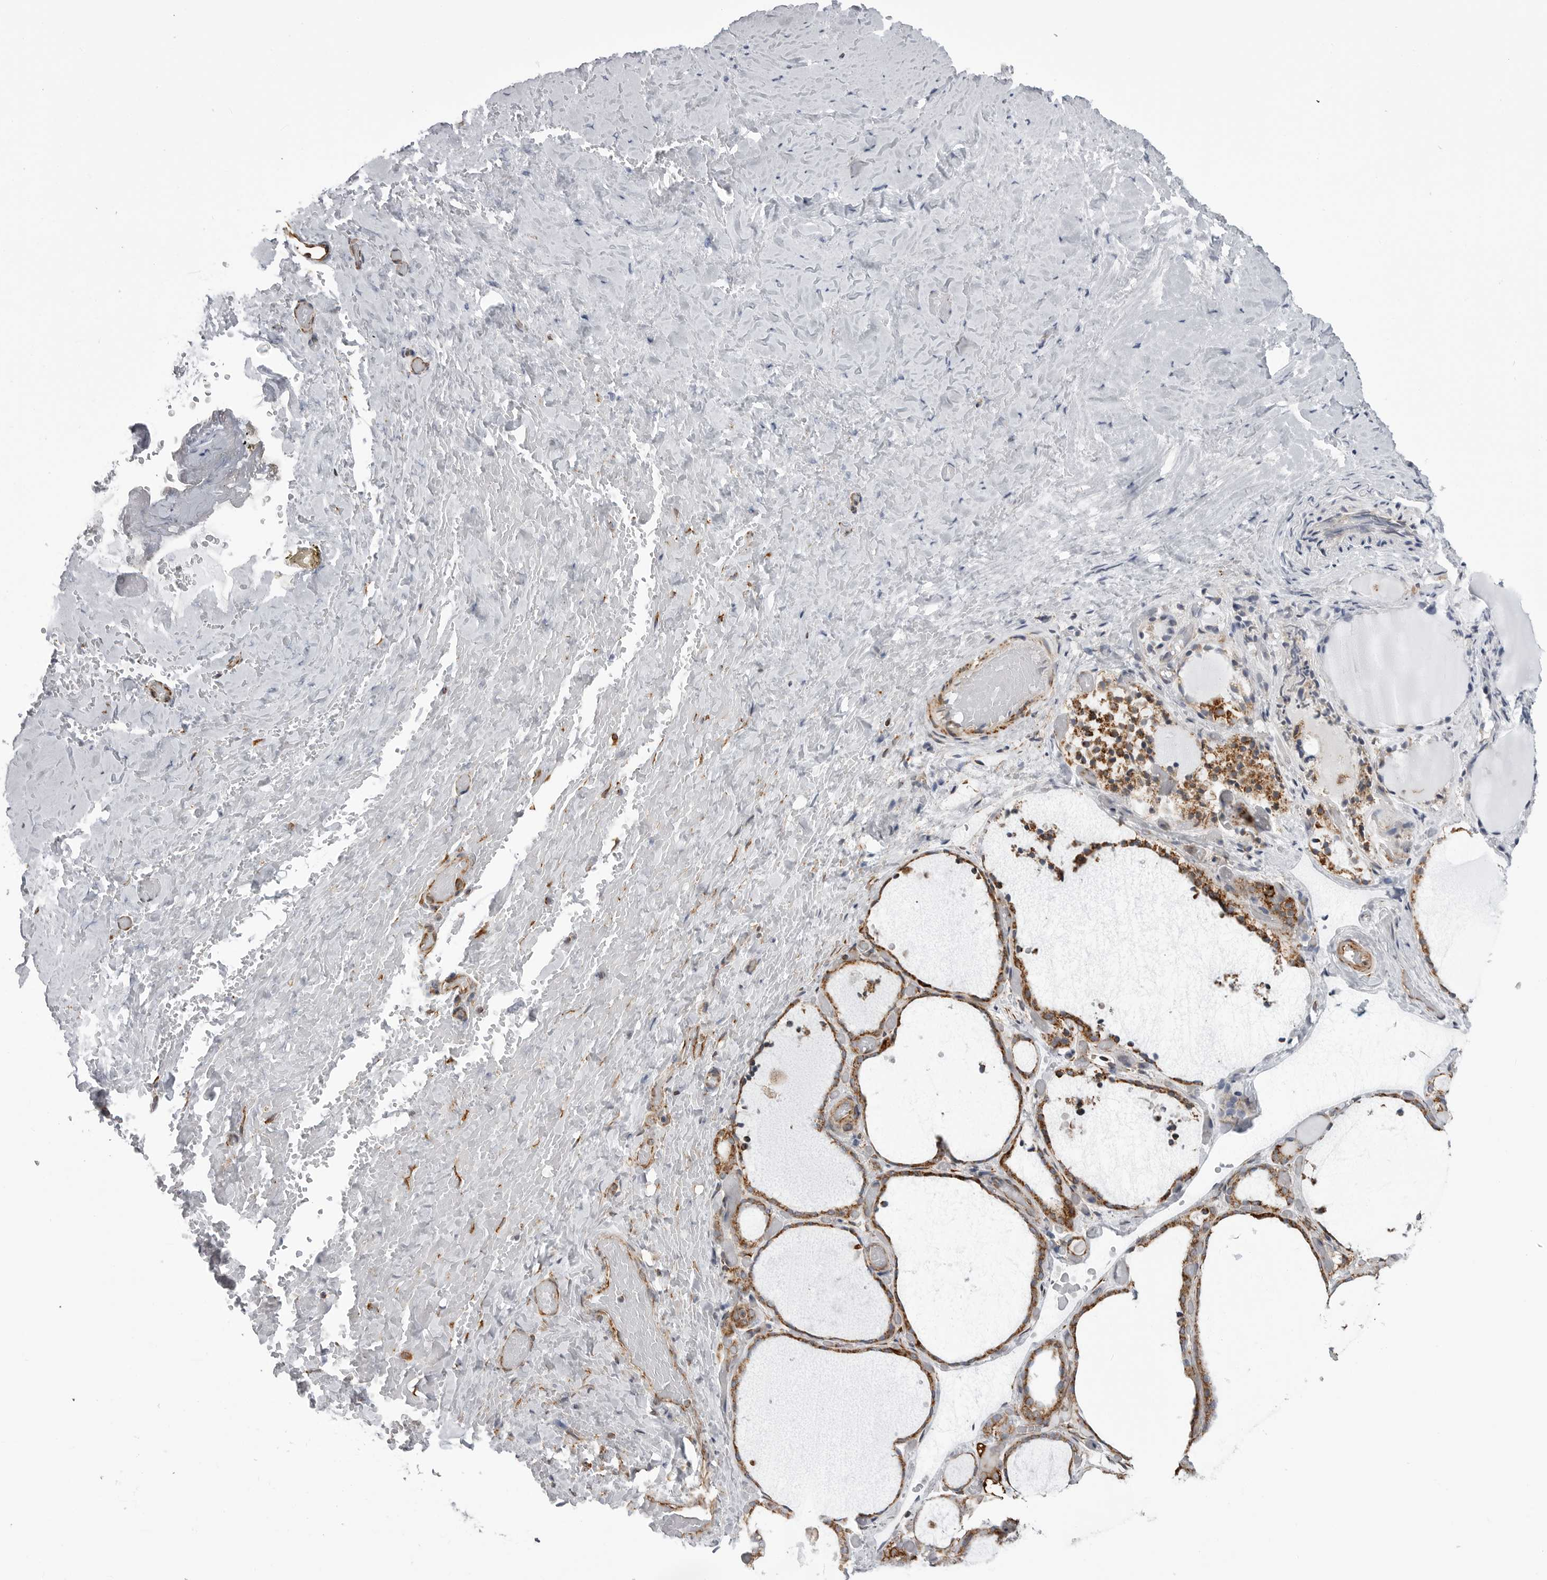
{"staining": {"intensity": "moderate", "quantity": ">75%", "location": "cytoplasmic/membranous"}, "tissue": "thyroid gland", "cell_type": "Glandular cells", "image_type": "normal", "snomed": [{"axis": "morphology", "description": "Normal tissue, NOS"}, {"axis": "topography", "description": "Thyroid gland"}], "caption": "Immunohistochemistry of normal thyroid gland exhibits medium levels of moderate cytoplasmic/membranous expression in approximately >75% of glandular cells. Using DAB (3,3'-diaminobenzidine) (brown) and hematoxylin (blue) stains, captured at high magnification using brightfield microscopy.", "gene": "FH", "patient": {"sex": "female", "age": 44}}